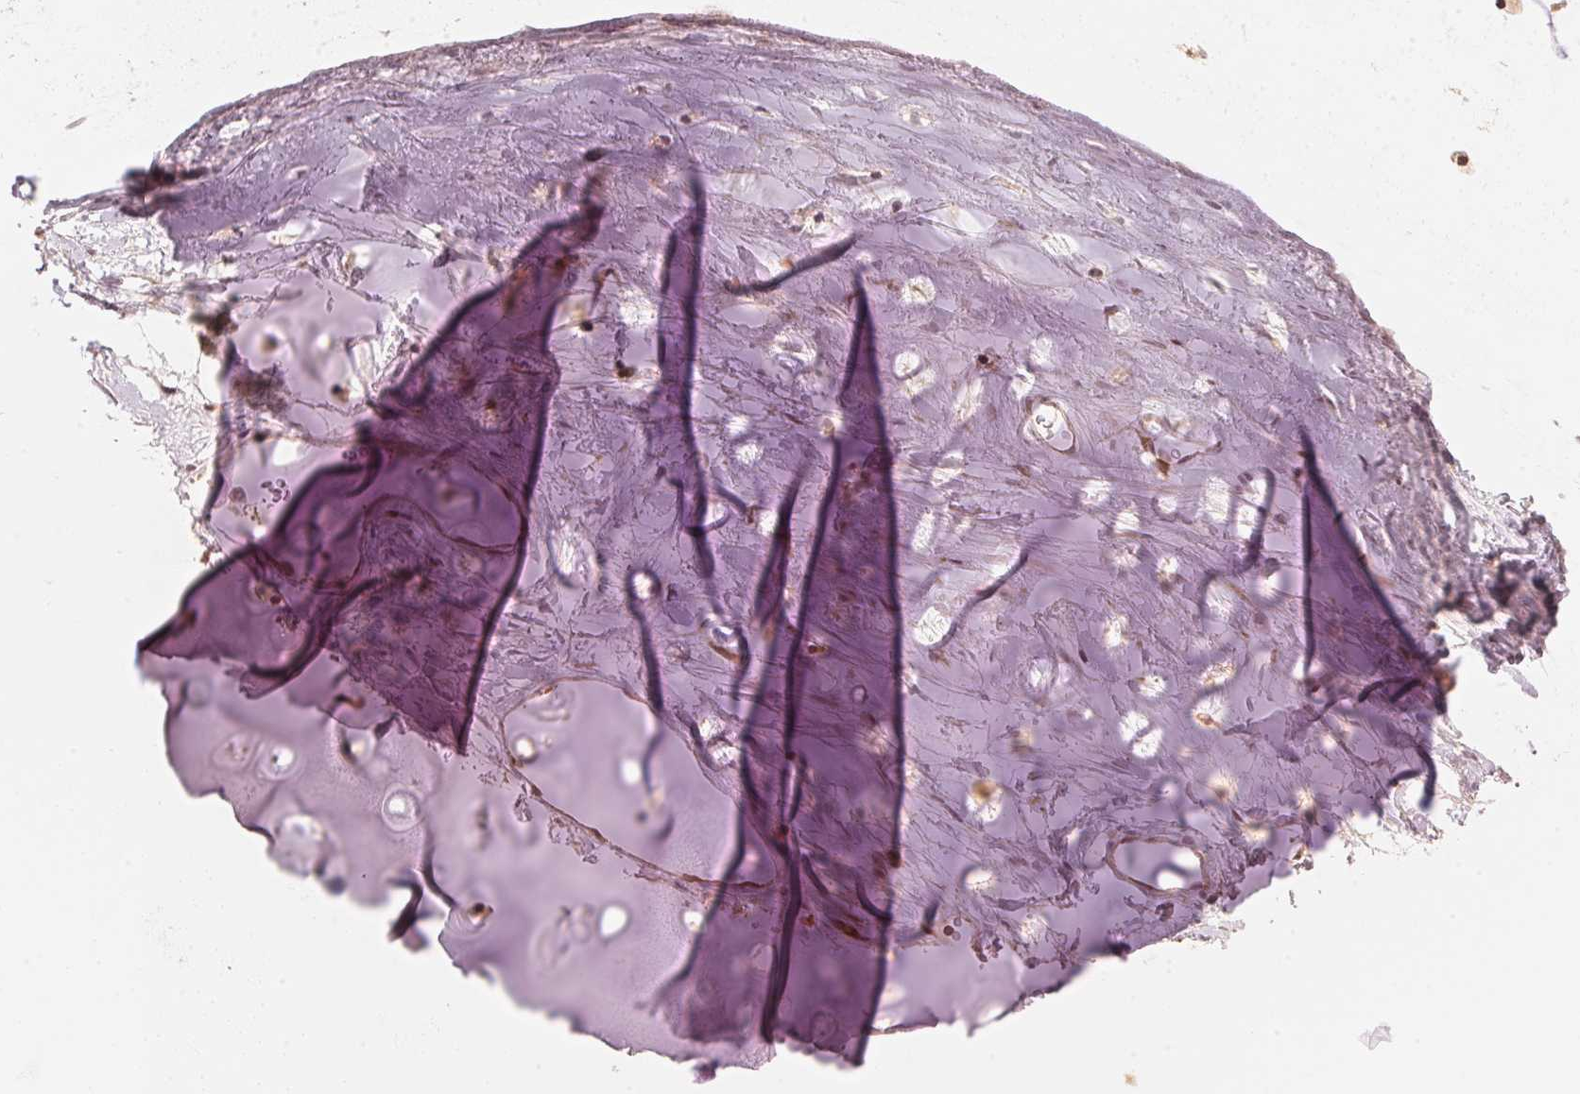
{"staining": {"intensity": "negative", "quantity": "none", "location": "none"}, "tissue": "adipose tissue", "cell_type": "Adipocytes", "image_type": "normal", "snomed": [{"axis": "morphology", "description": "Normal tissue, NOS"}, {"axis": "topography", "description": "Cartilage tissue"}, {"axis": "topography", "description": "Bronchus"}], "caption": "A micrograph of adipose tissue stained for a protein shows no brown staining in adipocytes. (DAB (3,3'-diaminobenzidine) IHC with hematoxylin counter stain).", "gene": "PRKN", "patient": {"sex": "male", "age": 58}}